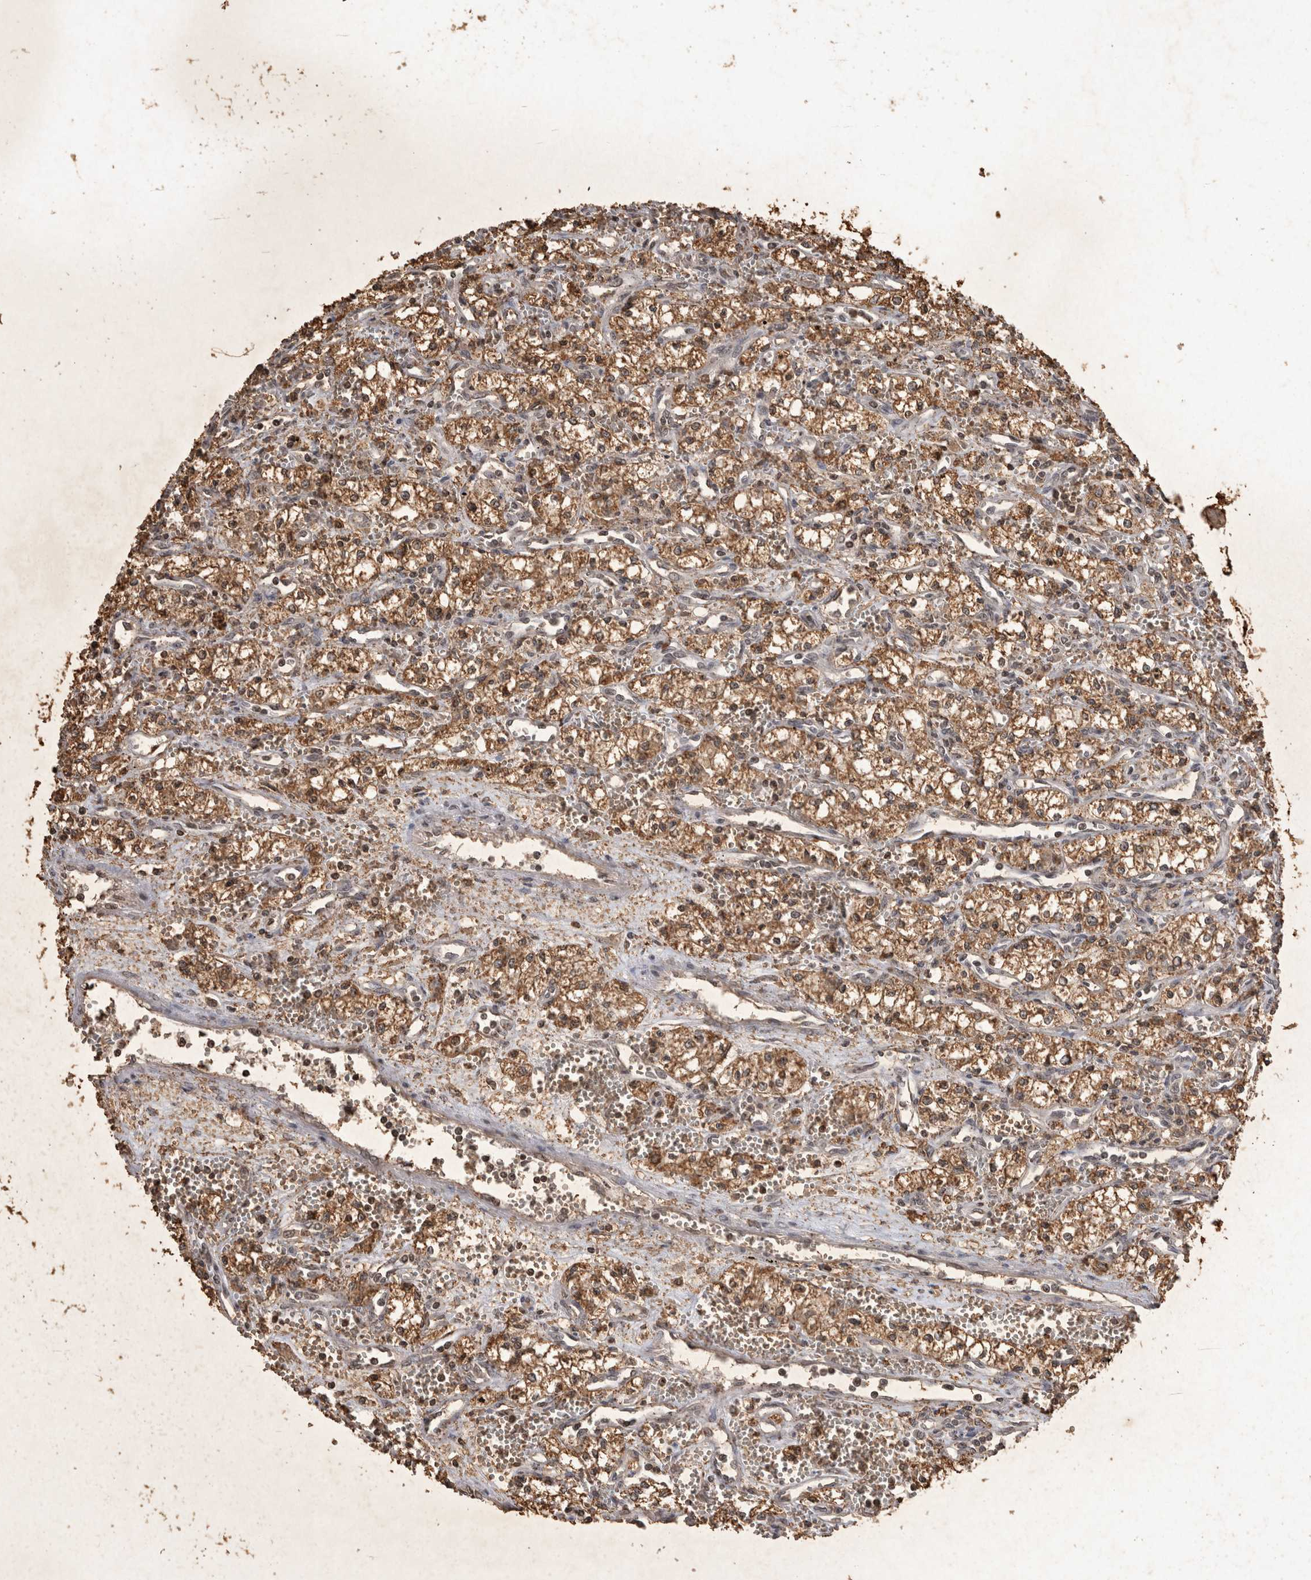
{"staining": {"intensity": "moderate", "quantity": ">75%", "location": "cytoplasmic/membranous"}, "tissue": "renal cancer", "cell_type": "Tumor cells", "image_type": "cancer", "snomed": [{"axis": "morphology", "description": "Adenocarcinoma, NOS"}, {"axis": "topography", "description": "Kidney"}], "caption": "Approximately >75% of tumor cells in adenocarcinoma (renal) display moderate cytoplasmic/membranous protein positivity as visualized by brown immunohistochemical staining.", "gene": "HRK", "patient": {"sex": "male", "age": 59}}